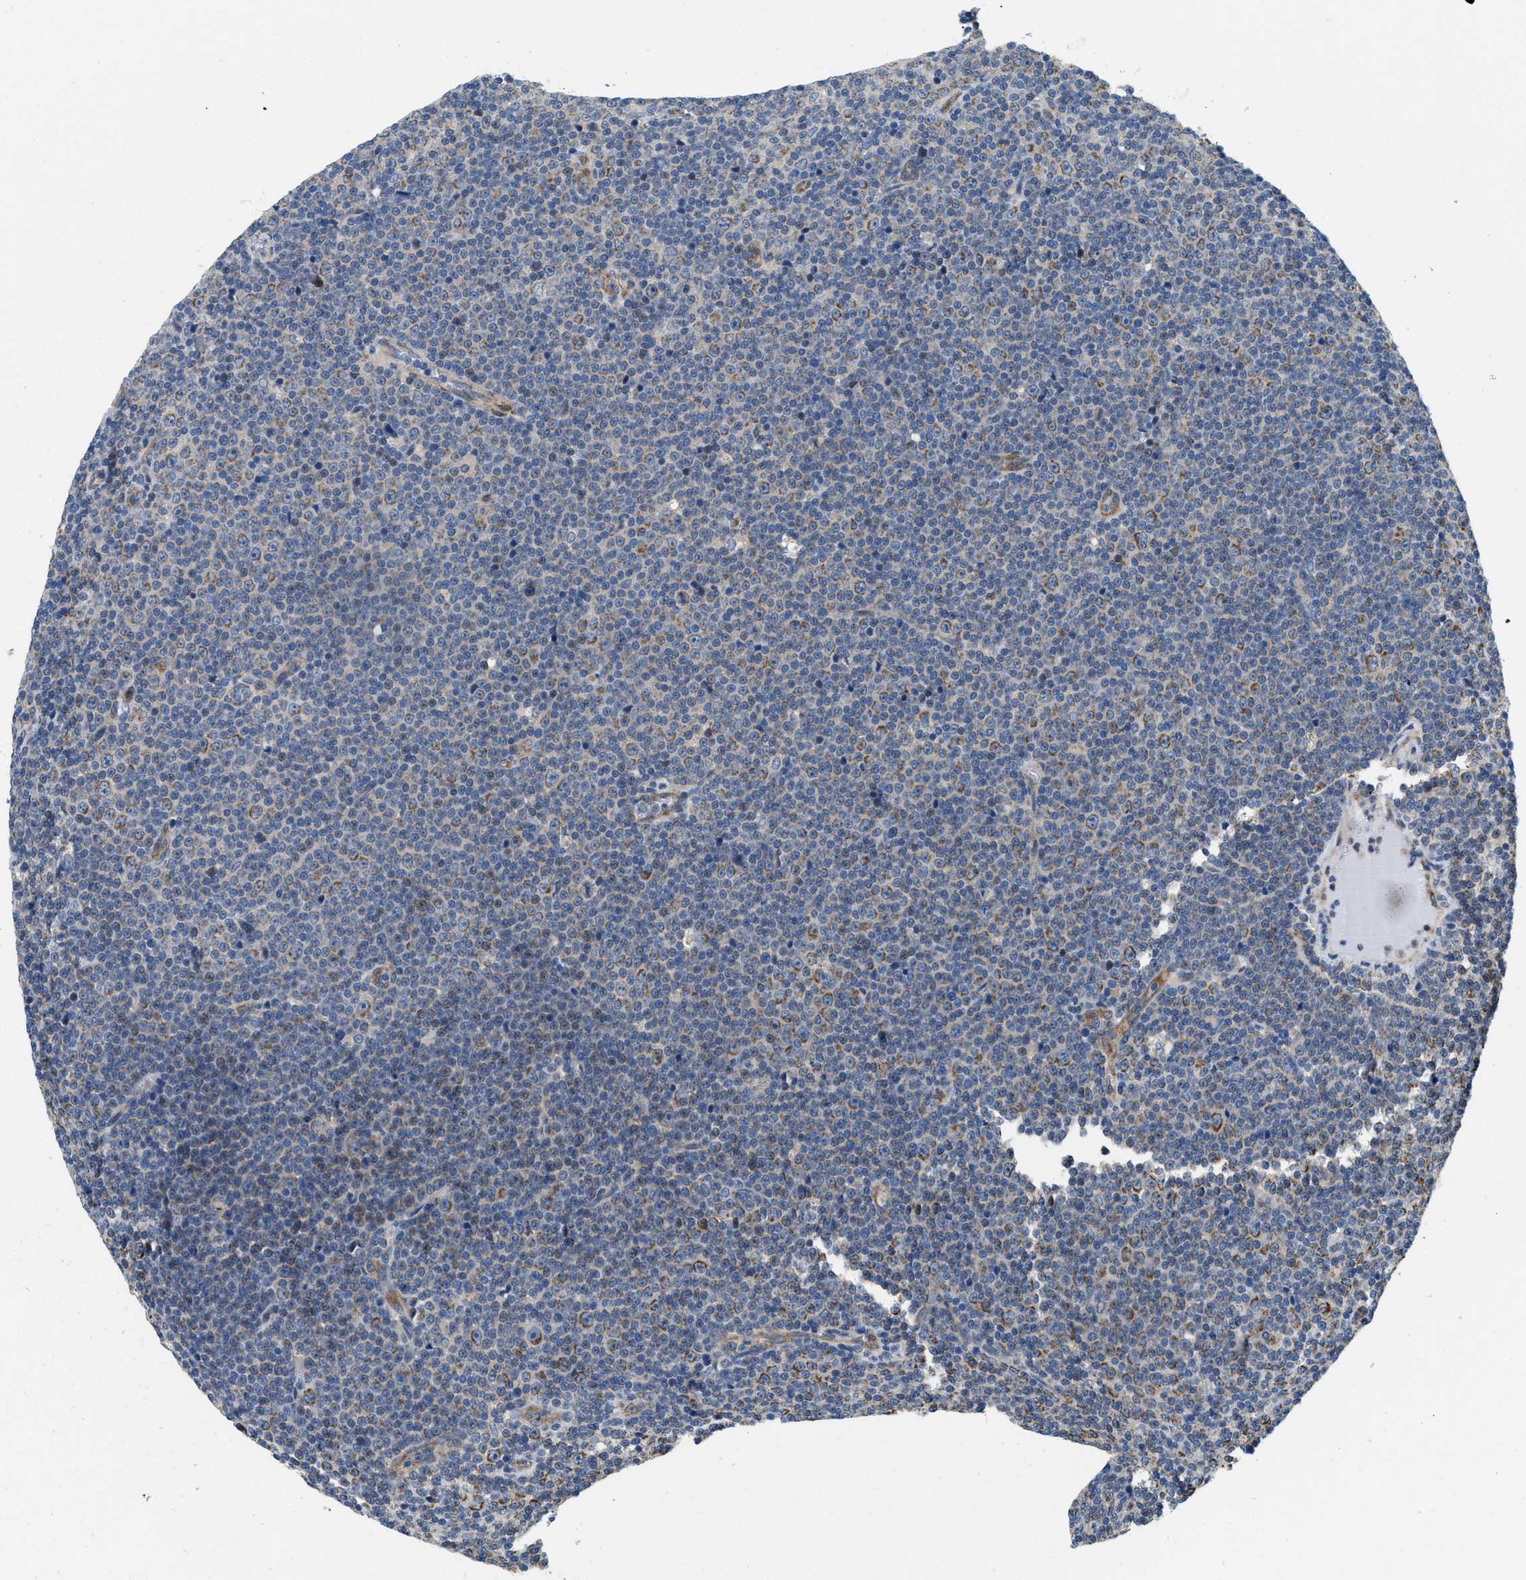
{"staining": {"intensity": "moderate", "quantity": "<25%", "location": "cytoplasmic/membranous"}, "tissue": "lymphoma", "cell_type": "Tumor cells", "image_type": "cancer", "snomed": [{"axis": "morphology", "description": "Malignant lymphoma, non-Hodgkin's type, Low grade"}, {"axis": "topography", "description": "Lymph node"}], "caption": "There is low levels of moderate cytoplasmic/membranous staining in tumor cells of lymphoma, as demonstrated by immunohistochemical staining (brown color).", "gene": "ZNF599", "patient": {"sex": "female", "age": 67}}